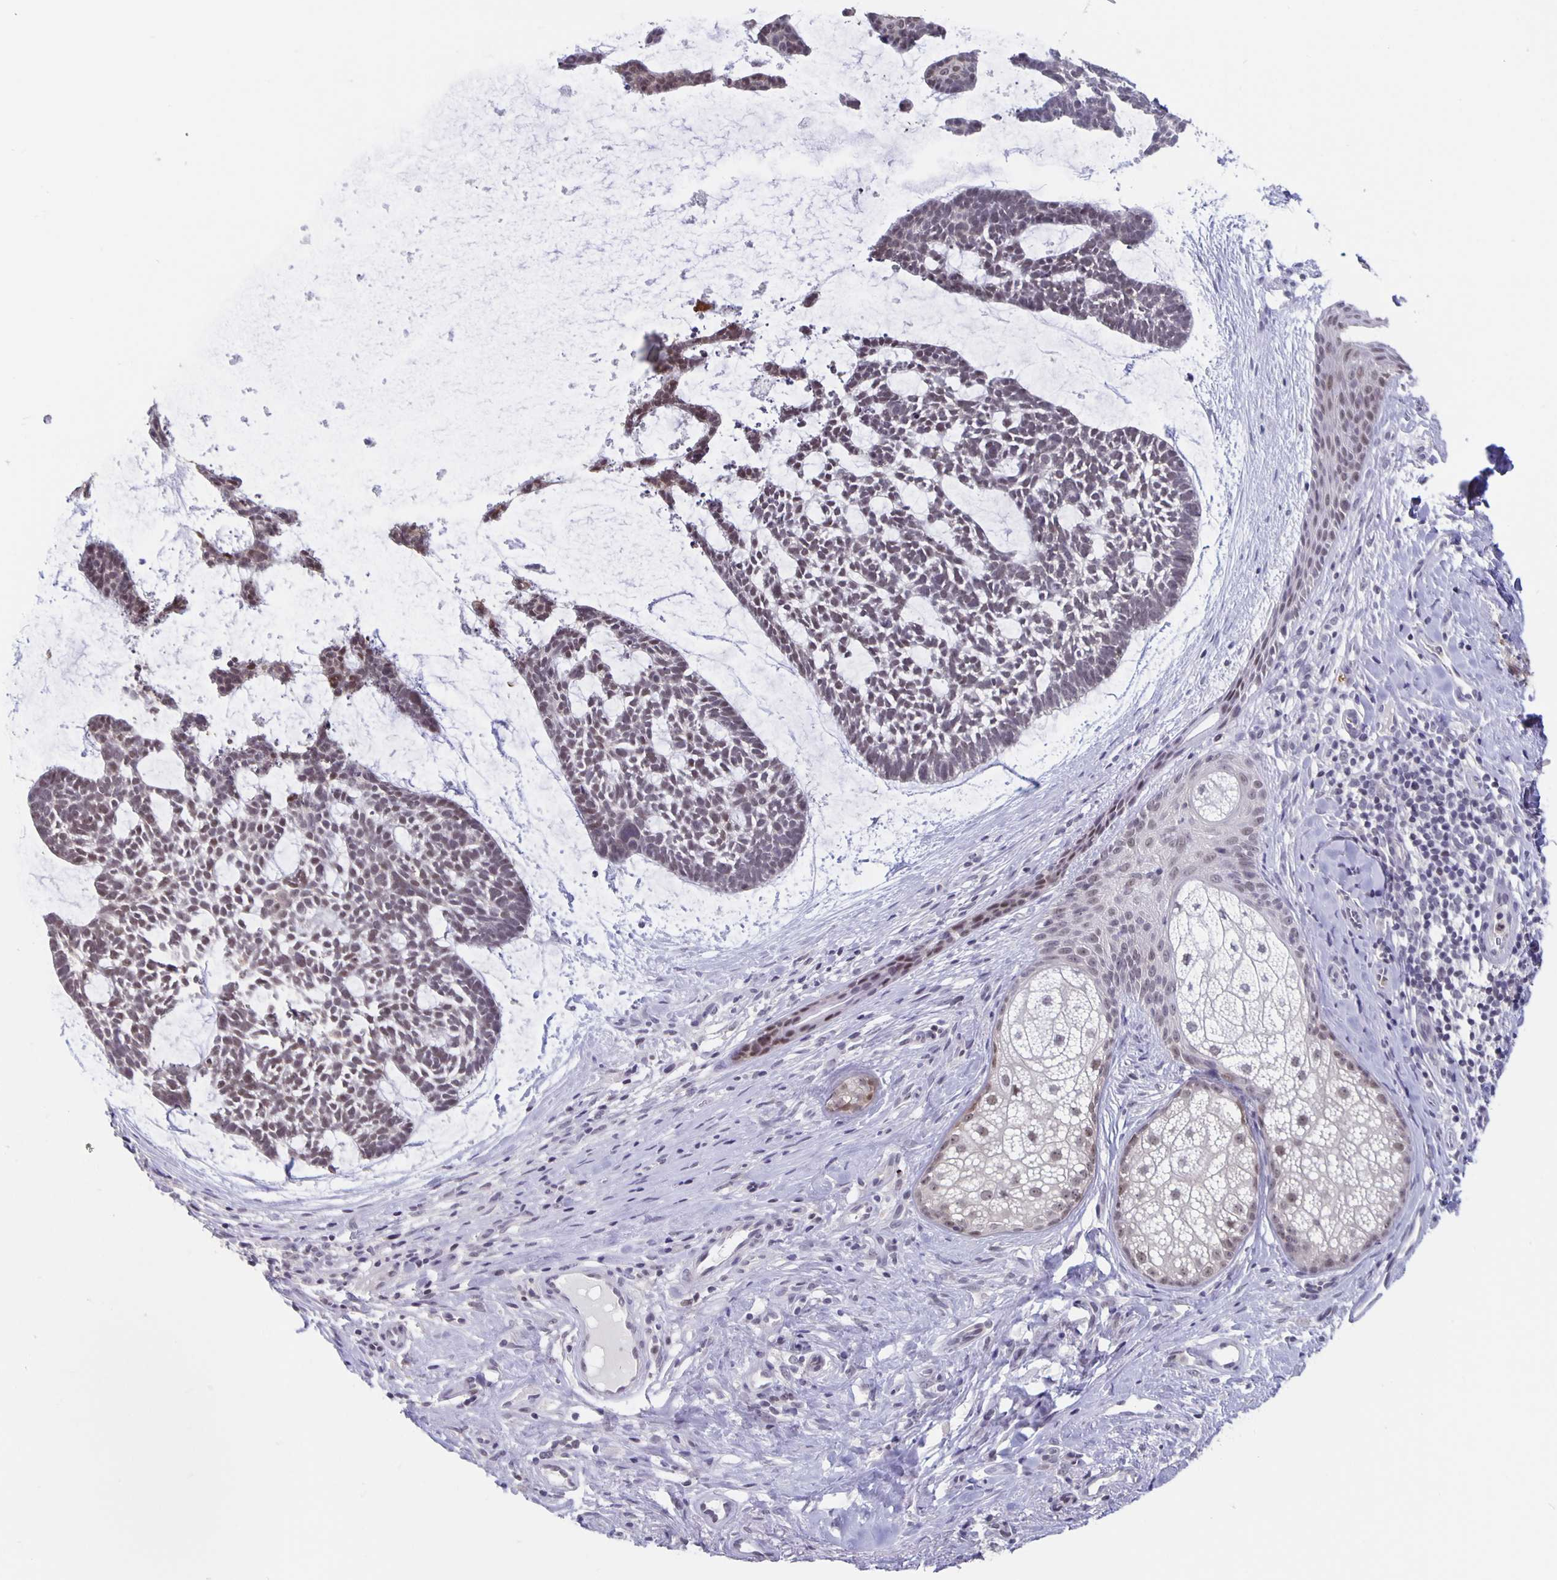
{"staining": {"intensity": "weak", "quantity": ">75%", "location": "nuclear"}, "tissue": "skin cancer", "cell_type": "Tumor cells", "image_type": "cancer", "snomed": [{"axis": "morphology", "description": "Basal cell carcinoma"}, {"axis": "topography", "description": "Skin"}], "caption": "Immunohistochemical staining of human skin cancer (basal cell carcinoma) demonstrates weak nuclear protein positivity in approximately >75% of tumor cells. The protein is stained brown, and the nuclei are stained in blue (DAB IHC with brightfield microscopy, high magnification).", "gene": "ZNF691", "patient": {"sex": "male", "age": 64}}